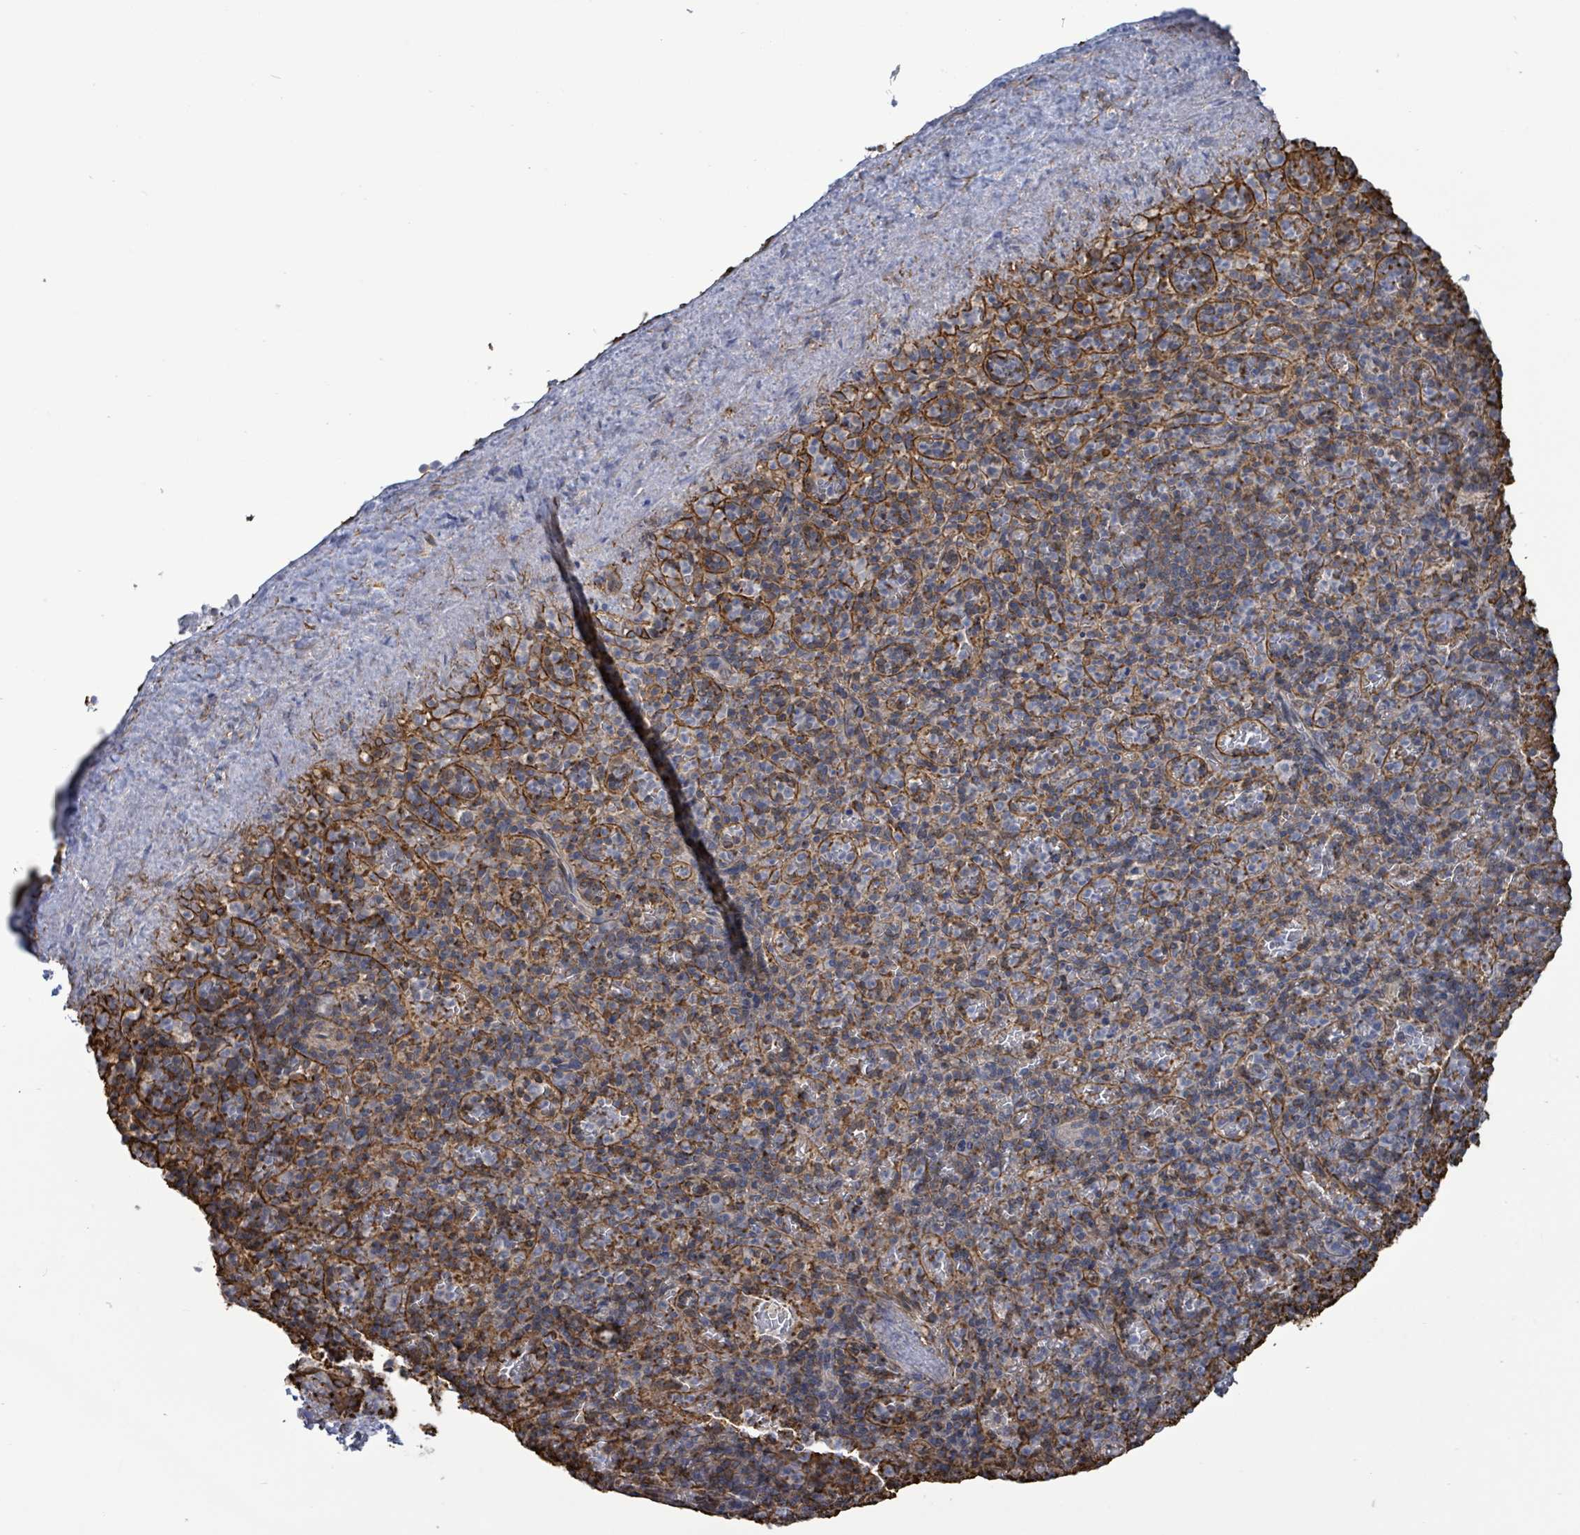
{"staining": {"intensity": "moderate", "quantity": ">75%", "location": "cytoplasmic/membranous"}, "tissue": "spleen", "cell_type": "Cells in red pulp", "image_type": "normal", "snomed": [{"axis": "morphology", "description": "Normal tissue, NOS"}, {"axis": "topography", "description": "Spleen"}], "caption": "High-power microscopy captured an immunohistochemistry (IHC) photomicrograph of normal spleen, revealing moderate cytoplasmic/membranous expression in approximately >75% of cells in red pulp.", "gene": "PRKRIP1", "patient": {"sex": "female", "age": 74}}